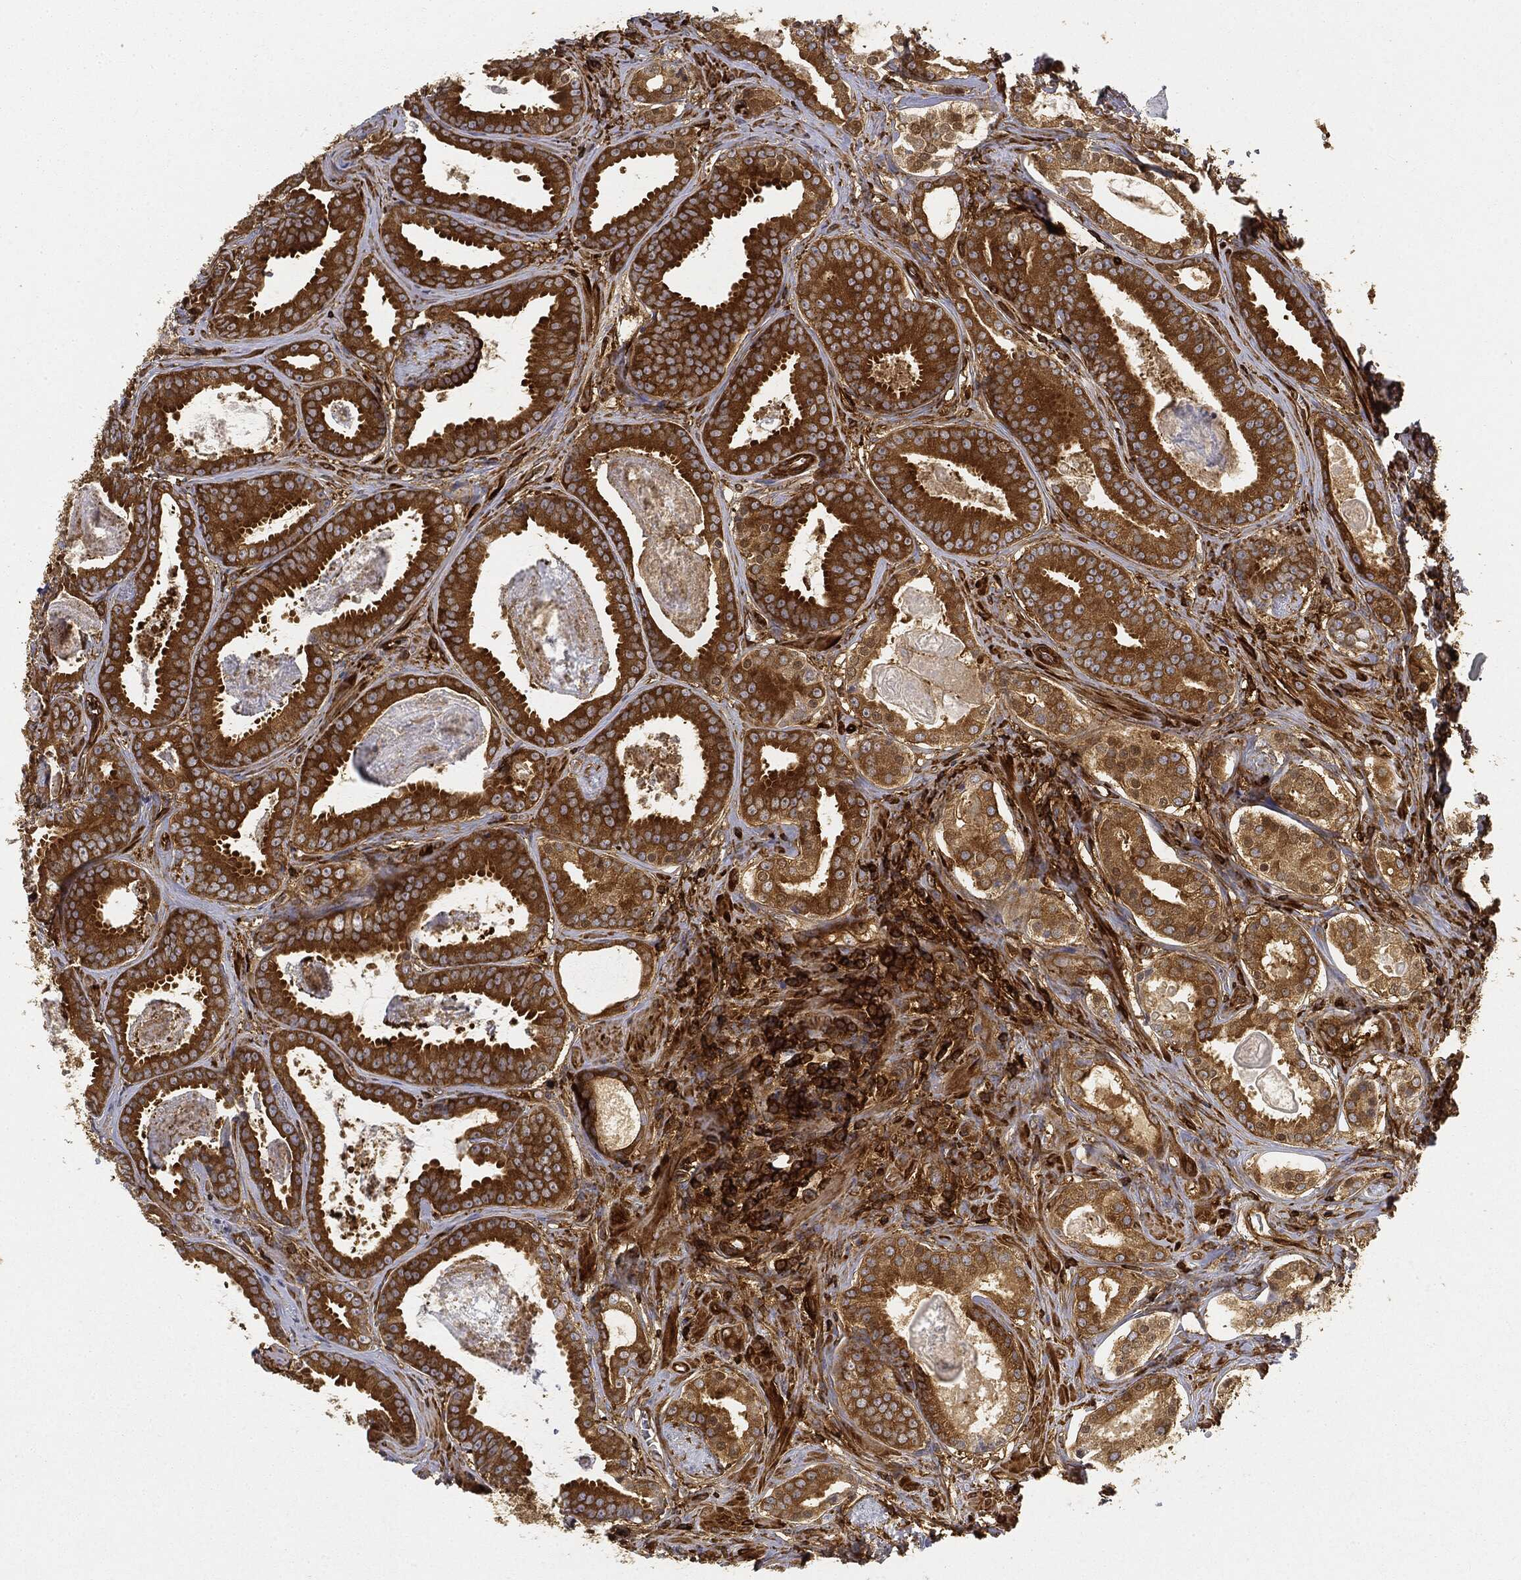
{"staining": {"intensity": "strong", "quantity": "25%-75%", "location": "cytoplasmic/membranous"}, "tissue": "prostate cancer", "cell_type": "Tumor cells", "image_type": "cancer", "snomed": [{"axis": "morphology", "description": "Adenocarcinoma, NOS"}, {"axis": "topography", "description": "Prostate"}], "caption": "The histopathology image demonstrates a brown stain indicating the presence of a protein in the cytoplasmic/membranous of tumor cells in prostate cancer (adenocarcinoma). (Stains: DAB (3,3'-diaminobenzidine) in brown, nuclei in blue, Microscopy: brightfield microscopy at high magnification).", "gene": "WDR1", "patient": {"sex": "male", "age": 61}}